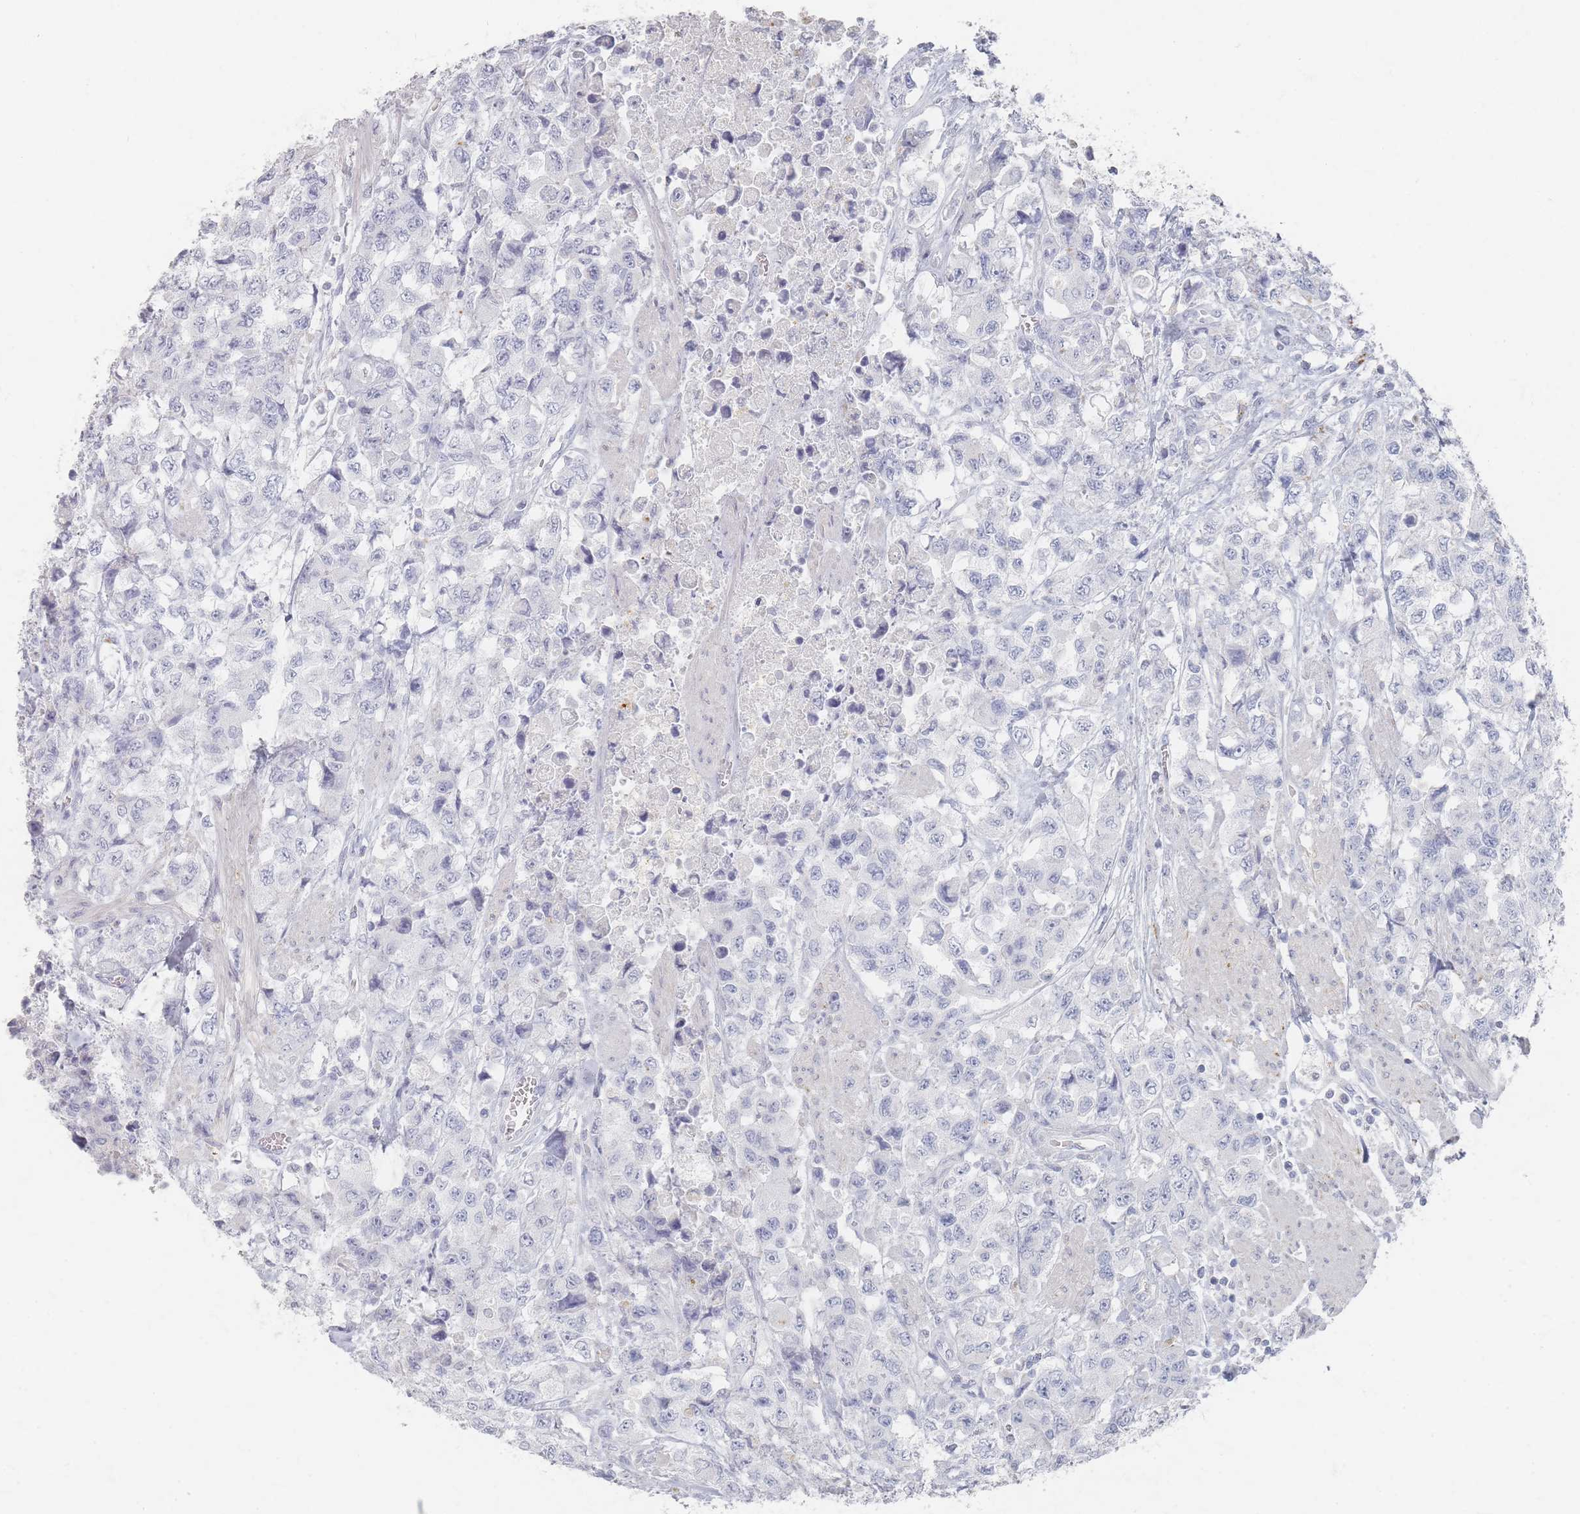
{"staining": {"intensity": "negative", "quantity": "none", "location": "none"}, "tissue": "urothelial cancer", "cell_type": "Tumor cells", "image_type": "cancer", "snomed": [{"axis": "morphology", "description": "Urothelial carcinoma, High grade"}, {"axis": "topography", "description": "Urinary bladder"}], "caption": "Immunohistochemistry micrograph of neoplastic tissue: human high-grade urothelial carcinoma stained with DAB (3,3'-diaminobenzidine) reveals no significant protein staining in tumor cells.", "gene": "SLC2A11", "patient": {"sex": "female", "age": 78}}